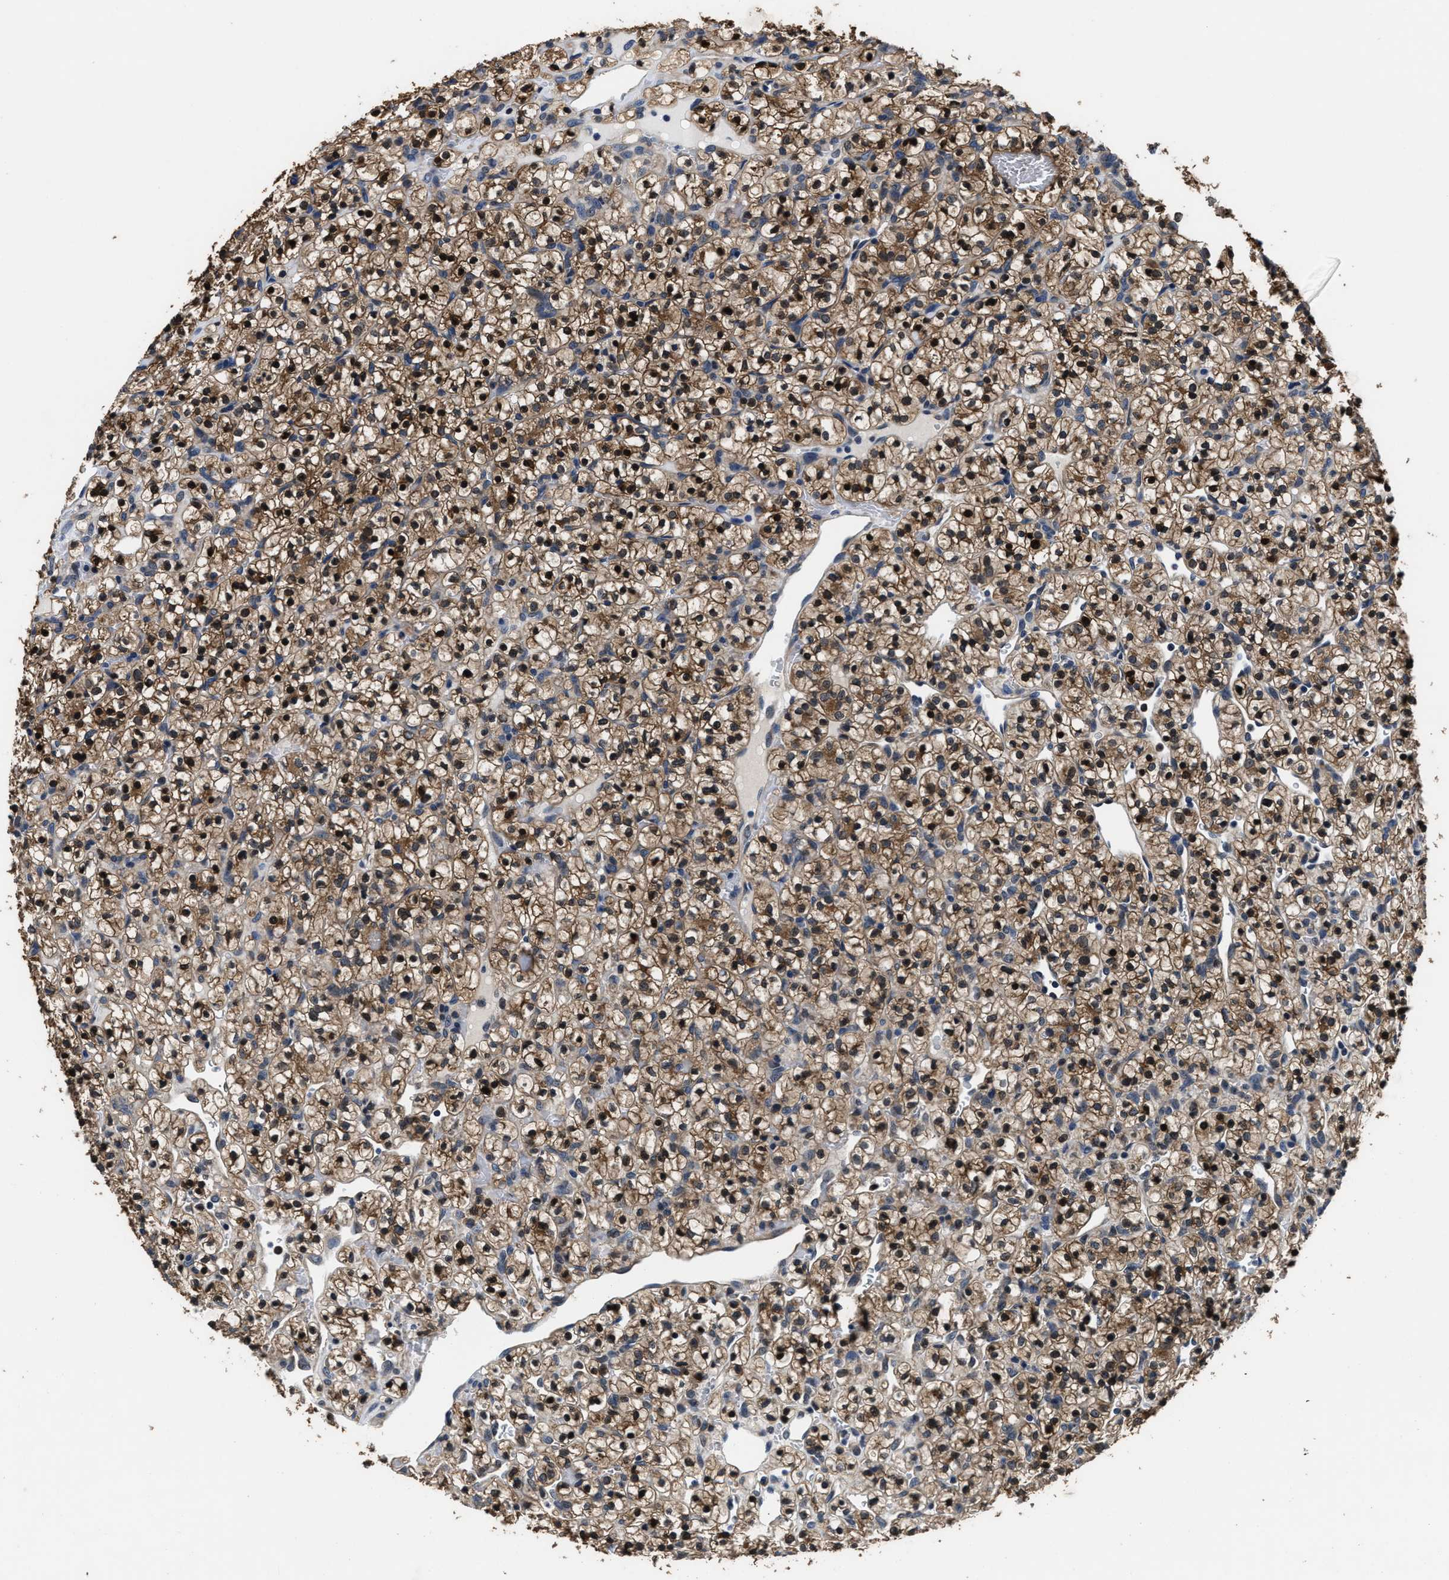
{"staining": {"intensity": "strong", "quantity": ">75%", "location": "cytoplasmic/membranous,nuclear"}, "tissue": "renal cancer", "cell_type": "Tumor cells", "image_type": "cancer", "snomed": [{"axis": "morphology", "description": "Adenocarcinoma, NOS"}, {"axis": "topography", "description": "Kidney"}], "caption": "Immunohistochemical staining of human renal cancer reveals high levels of strong cytoplasmic/membranous and nuclear expression in approximately >75% of tumor cells.", "gene": "PHPT1", "patient": {"sex": "female", "age": 57}}